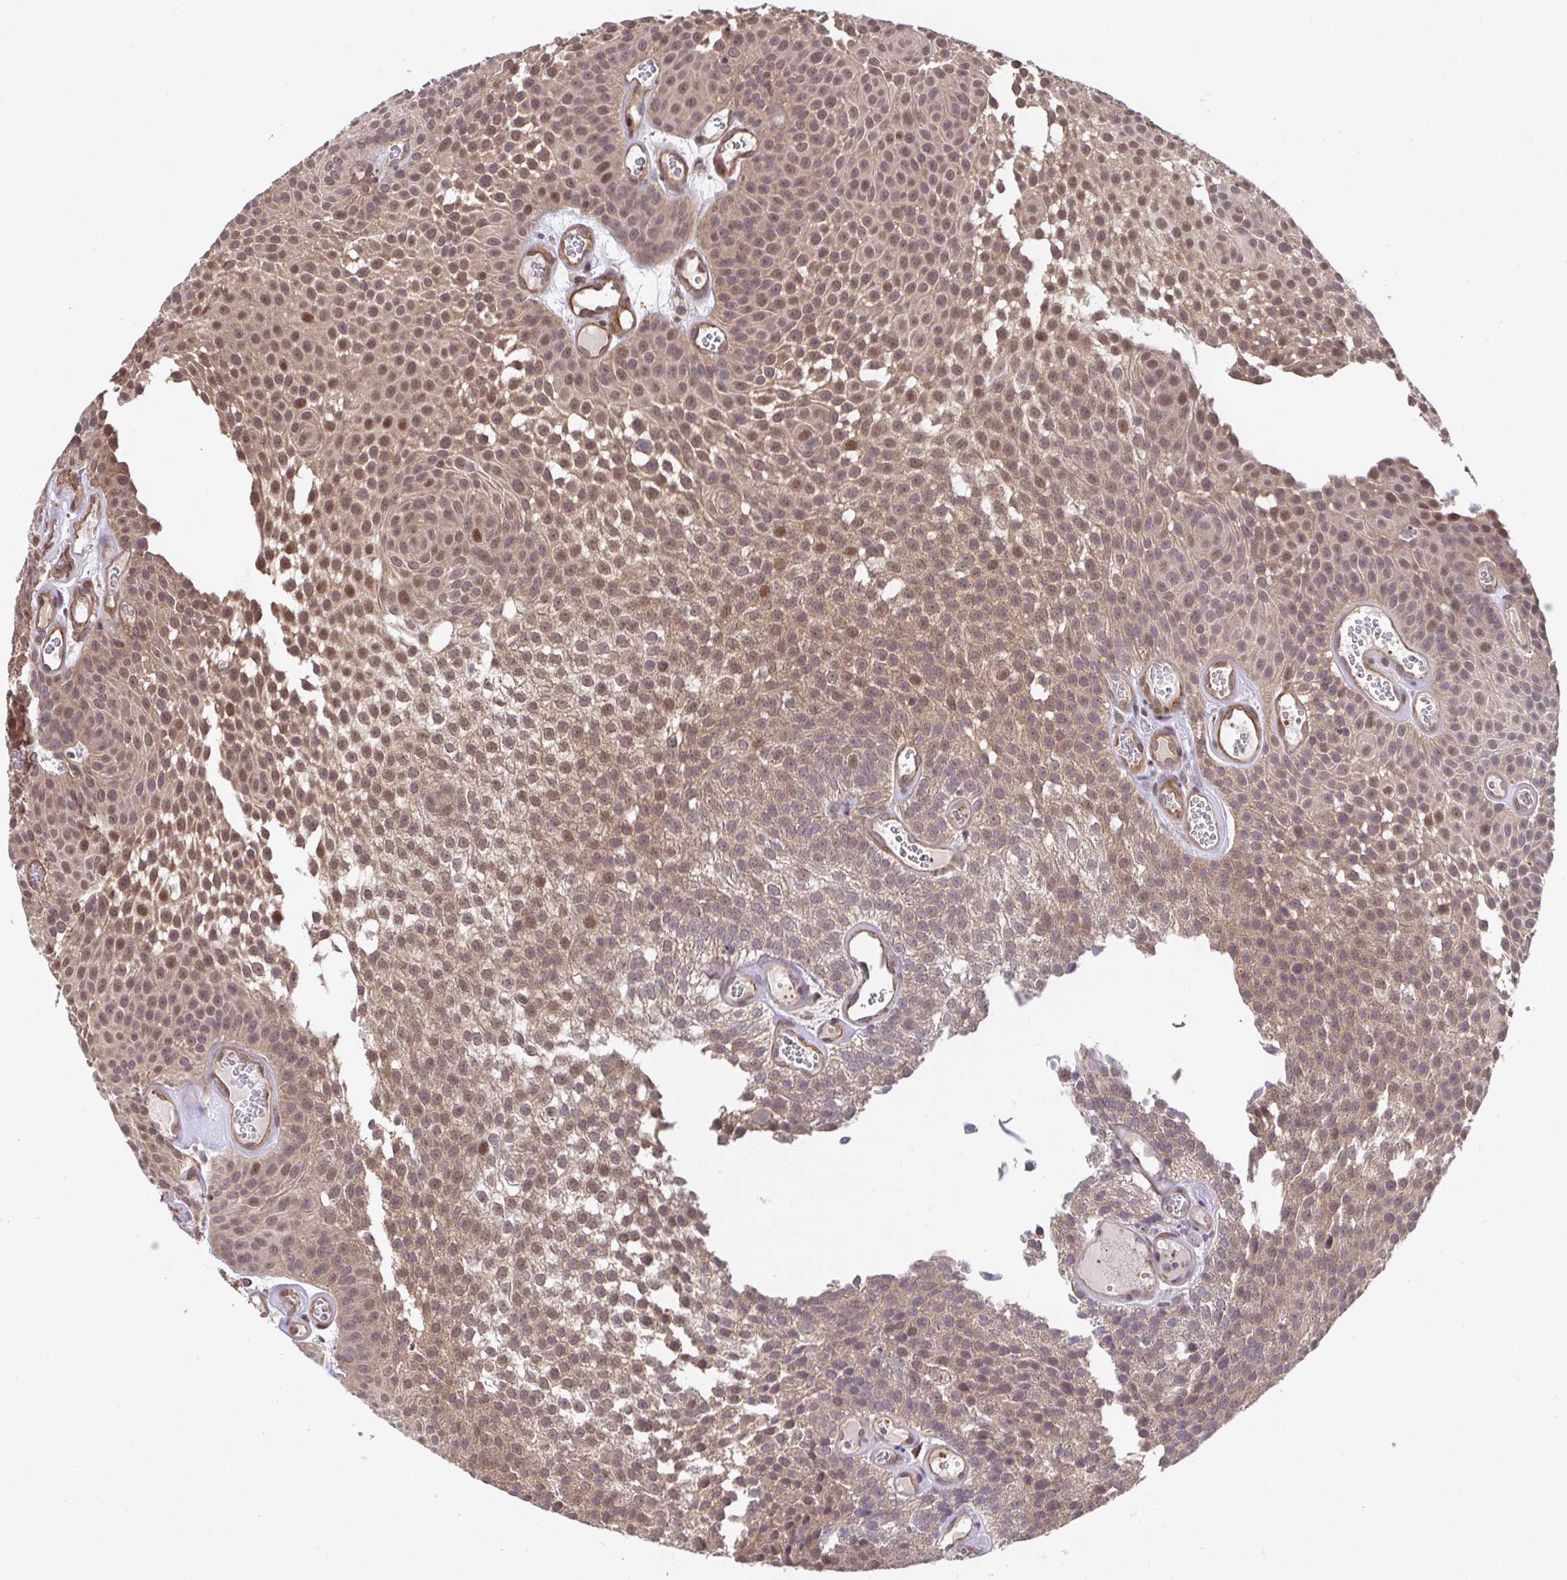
{"staining": {"intensity": "moderate", "quantity": ">75%", "location": "cytoplasmic/membranous,nuclear"}, "tissue": "urothelial cancer", "cell_type": "Tumor cells", "image_type": "cancer", "snomed": [{"axis": "morphology", "description": "Urothelial carcinoma, Low grade"}, {"axis": "topography", "description": "Urinary bladder"}], "caption": "There is medium levels of moderate cytoplasmic/membranous and nuclear staining in tumor cells of urothelial cancer, as demonstrated by immunohistochemical staining (brown color).", "gene": "ZNF696", "patient": {"sex": "male", "age": 82}}